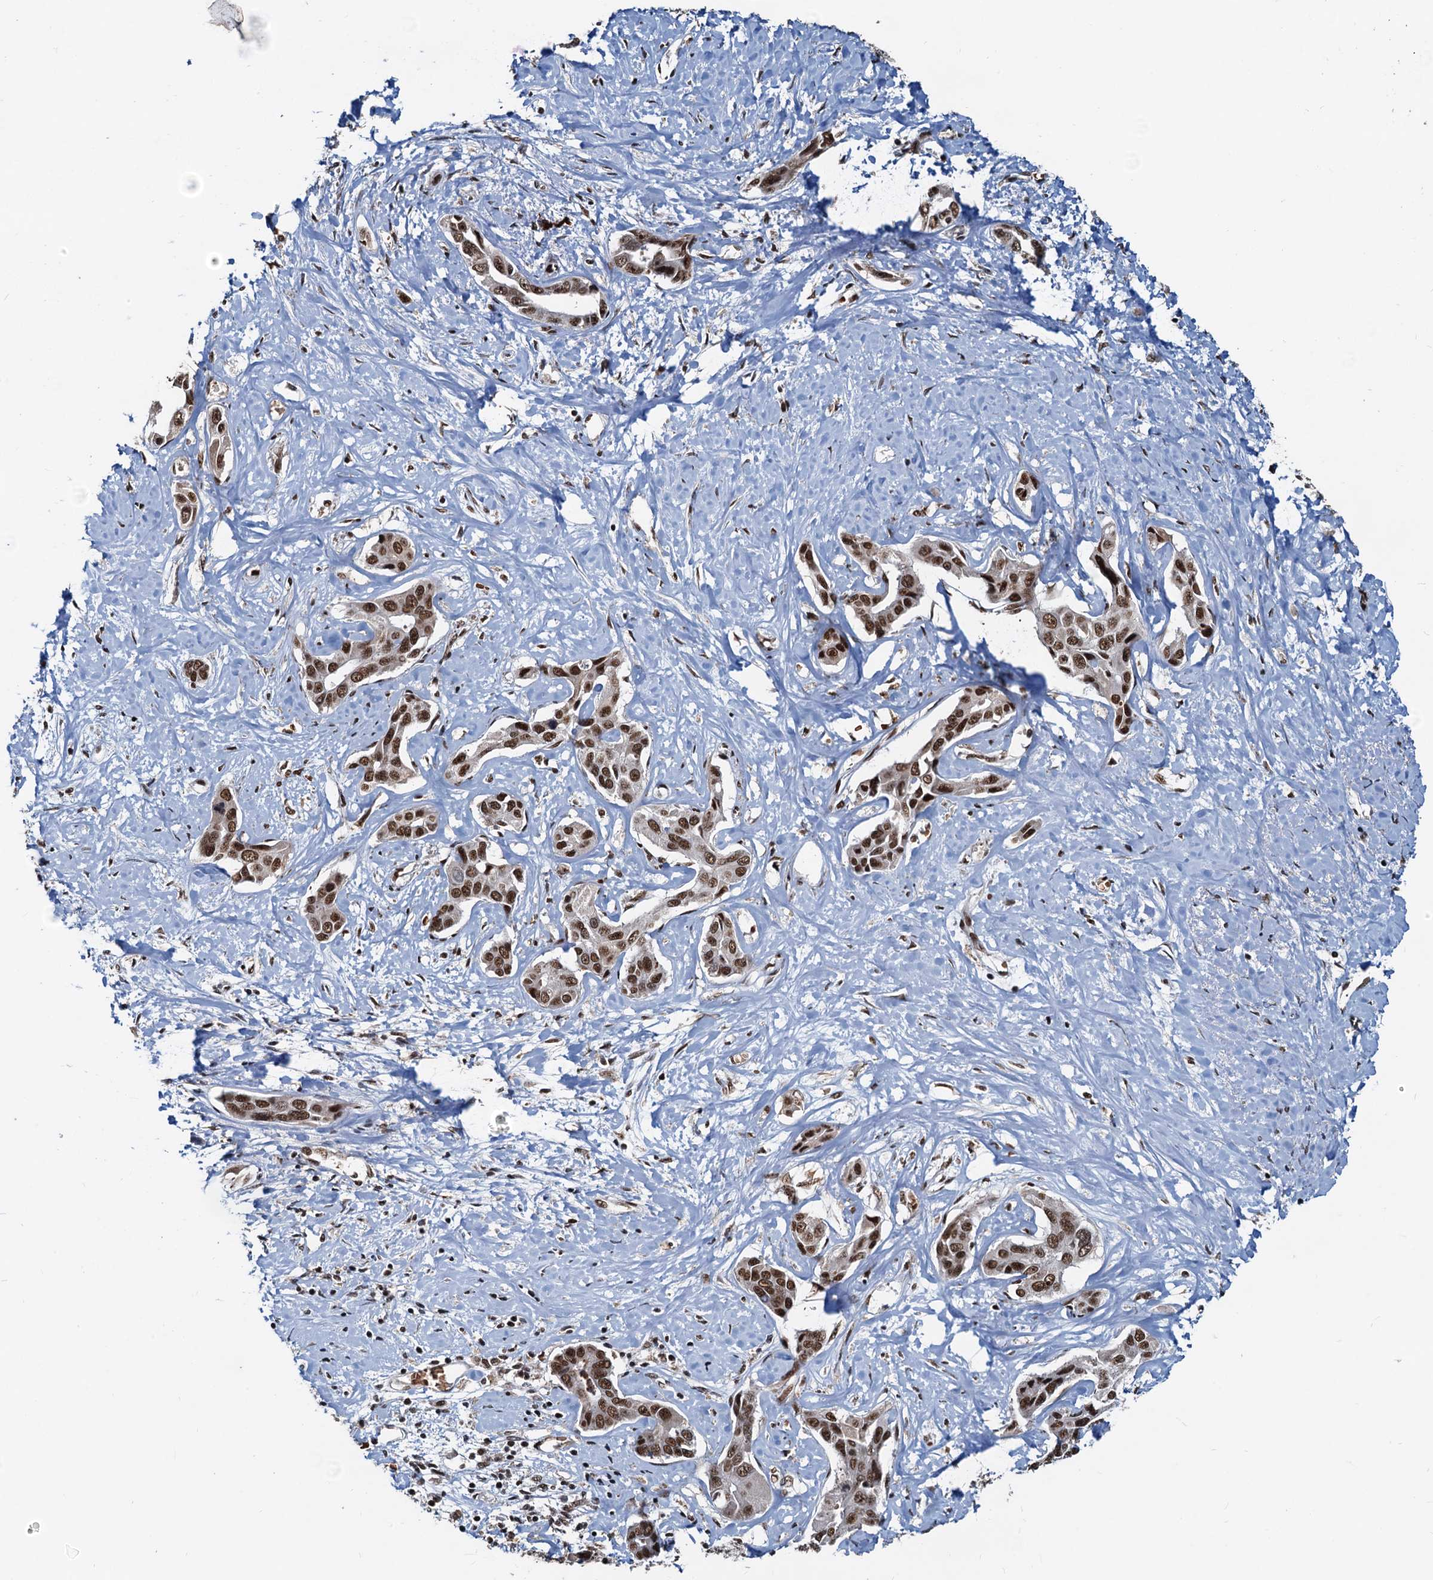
{"staining": {"intensity": "strong", "quantity": ">75%", "location": "nuclear"}, "tissue": "liver cancer", "cell_type": "Tumor cells", "image_type": "cancer", "snomed": [{"axis": "morphology", "description": "Cholangiocarcinoma"}, {"axis": "topography", "description": "Liver"}], "caption": "DAB (3,3'-diaminobenzidine) immunohistochemical staining of liver cholangiocarcinoma displays strong nuclear protein staining in about >75% of tumor cells.", "gene": "RSRC2", "patient": {"sex": "male", "age": 59}}